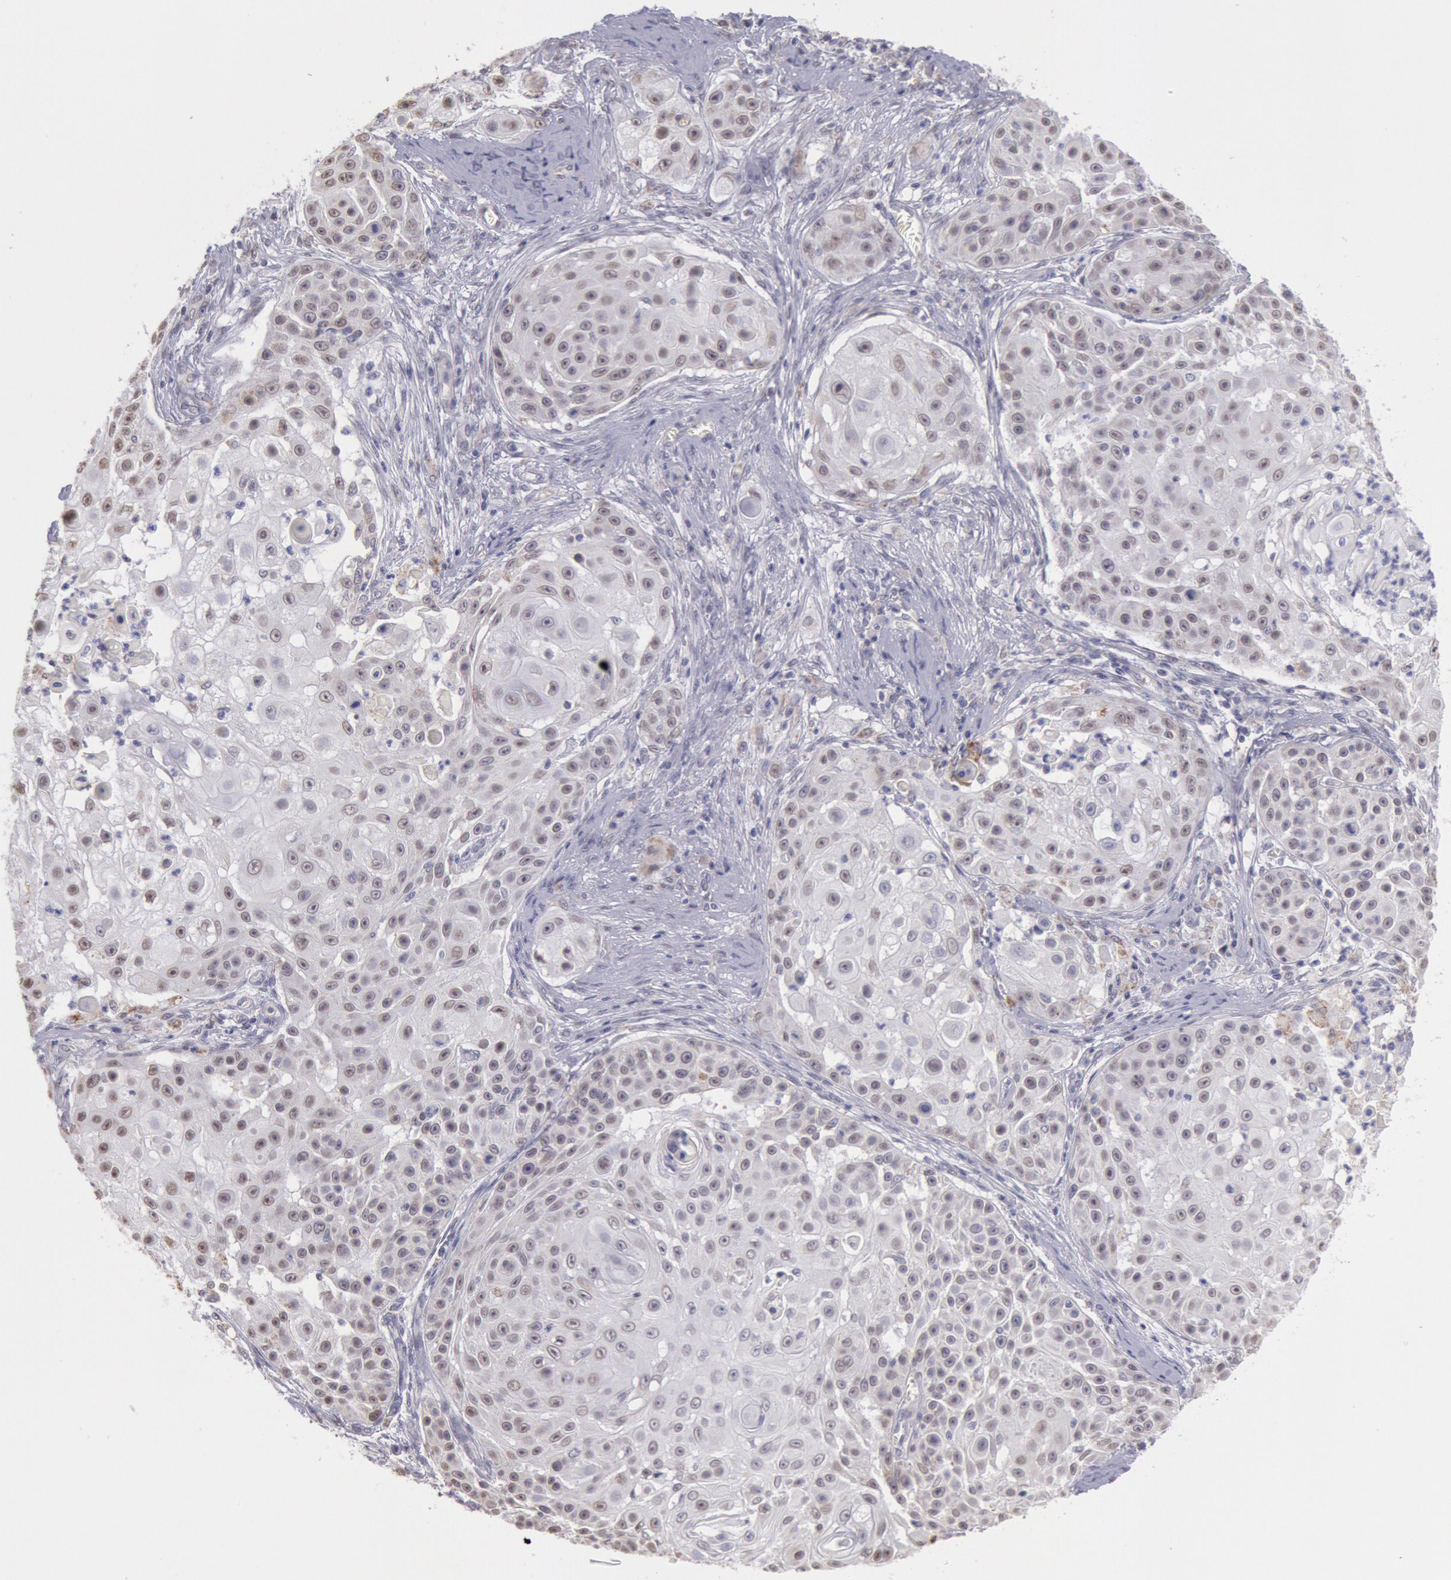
{"staining": {"intensity": "weak", "quantity": "25%-75%", "location": "cytoplasmic/membranous,nuclear"}, "tissue": "skin cancer", "cell_type": "Tumor cells", "image_type": "cancer", "snomed": [{"axis": "morphology", "description": "Squamous cell carcinoma, NOS"}, {"axis": "topography", "description": "Skin"}], "caption": "DAB (3,3'-diaminobenzidine) immunohistochemical staining of skin cancer (squamous cell carcinoma) exhibits weak cytoplasmic/membranous and nuclear protein positivity in about 25%-75% of tumor cells.", "gene": "FRMD6", "patient": {"sex": "female", "age": 57}}